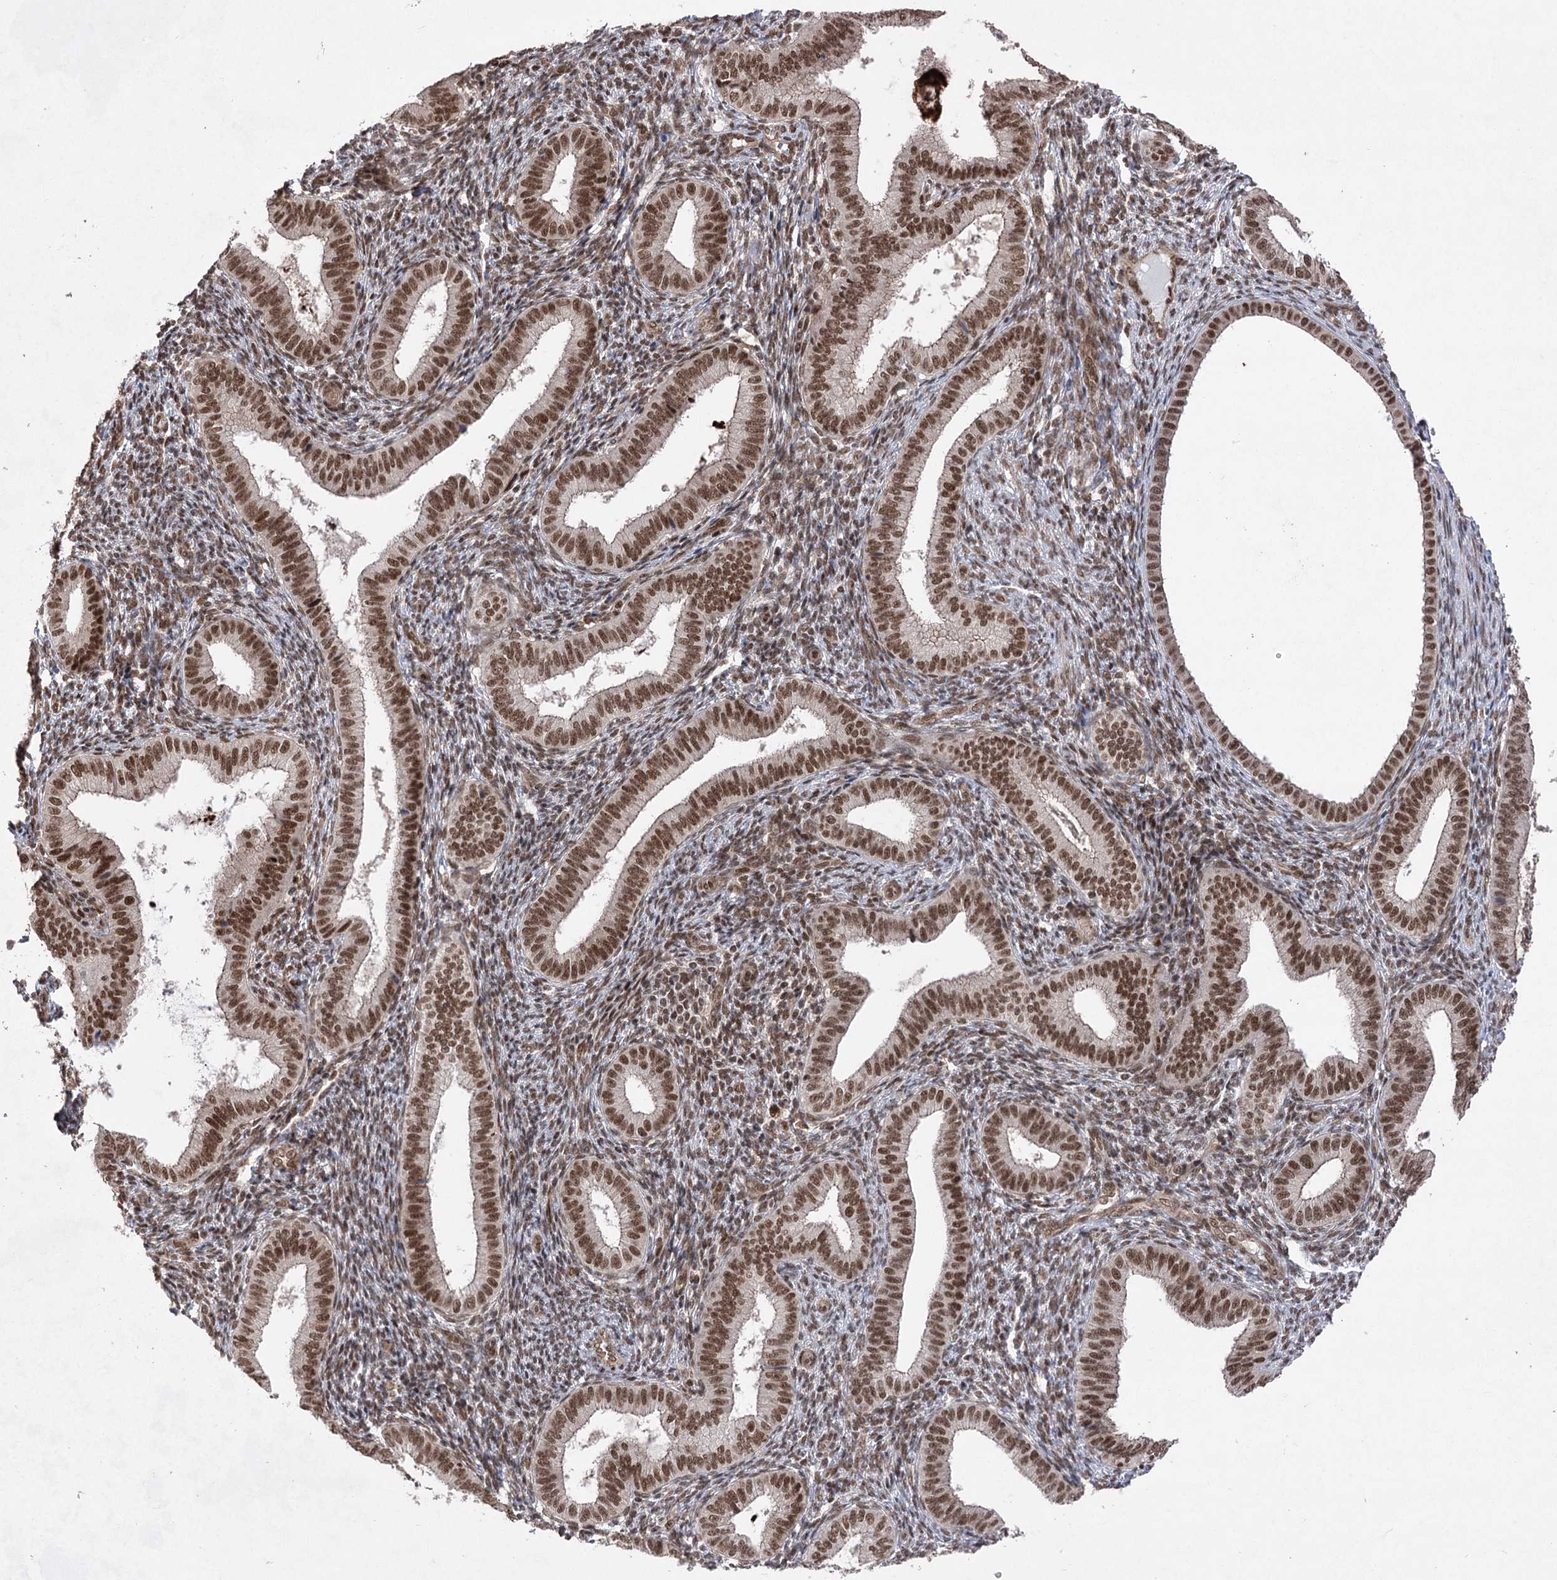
{"staining": {"intensity": "moderate", "quantity": "25%-75%", "location": "nuclear"}, "tissue": "endometrium", "cell_type": "Cells in endometrial stroma", "image_type": "normal", "snomed": [{"axis": "morphology", "description": "Normal tissue, NOS"}, {"axis": "topography", "description": "Endometrium"}], "caption": "Moderate nuclear positivity is identified in approximately 25%-75% of cells in endometrial stroma in normal endometrium.", "gene": "ZCCHC8", "patient": {"sex": "female", "age": 39}}